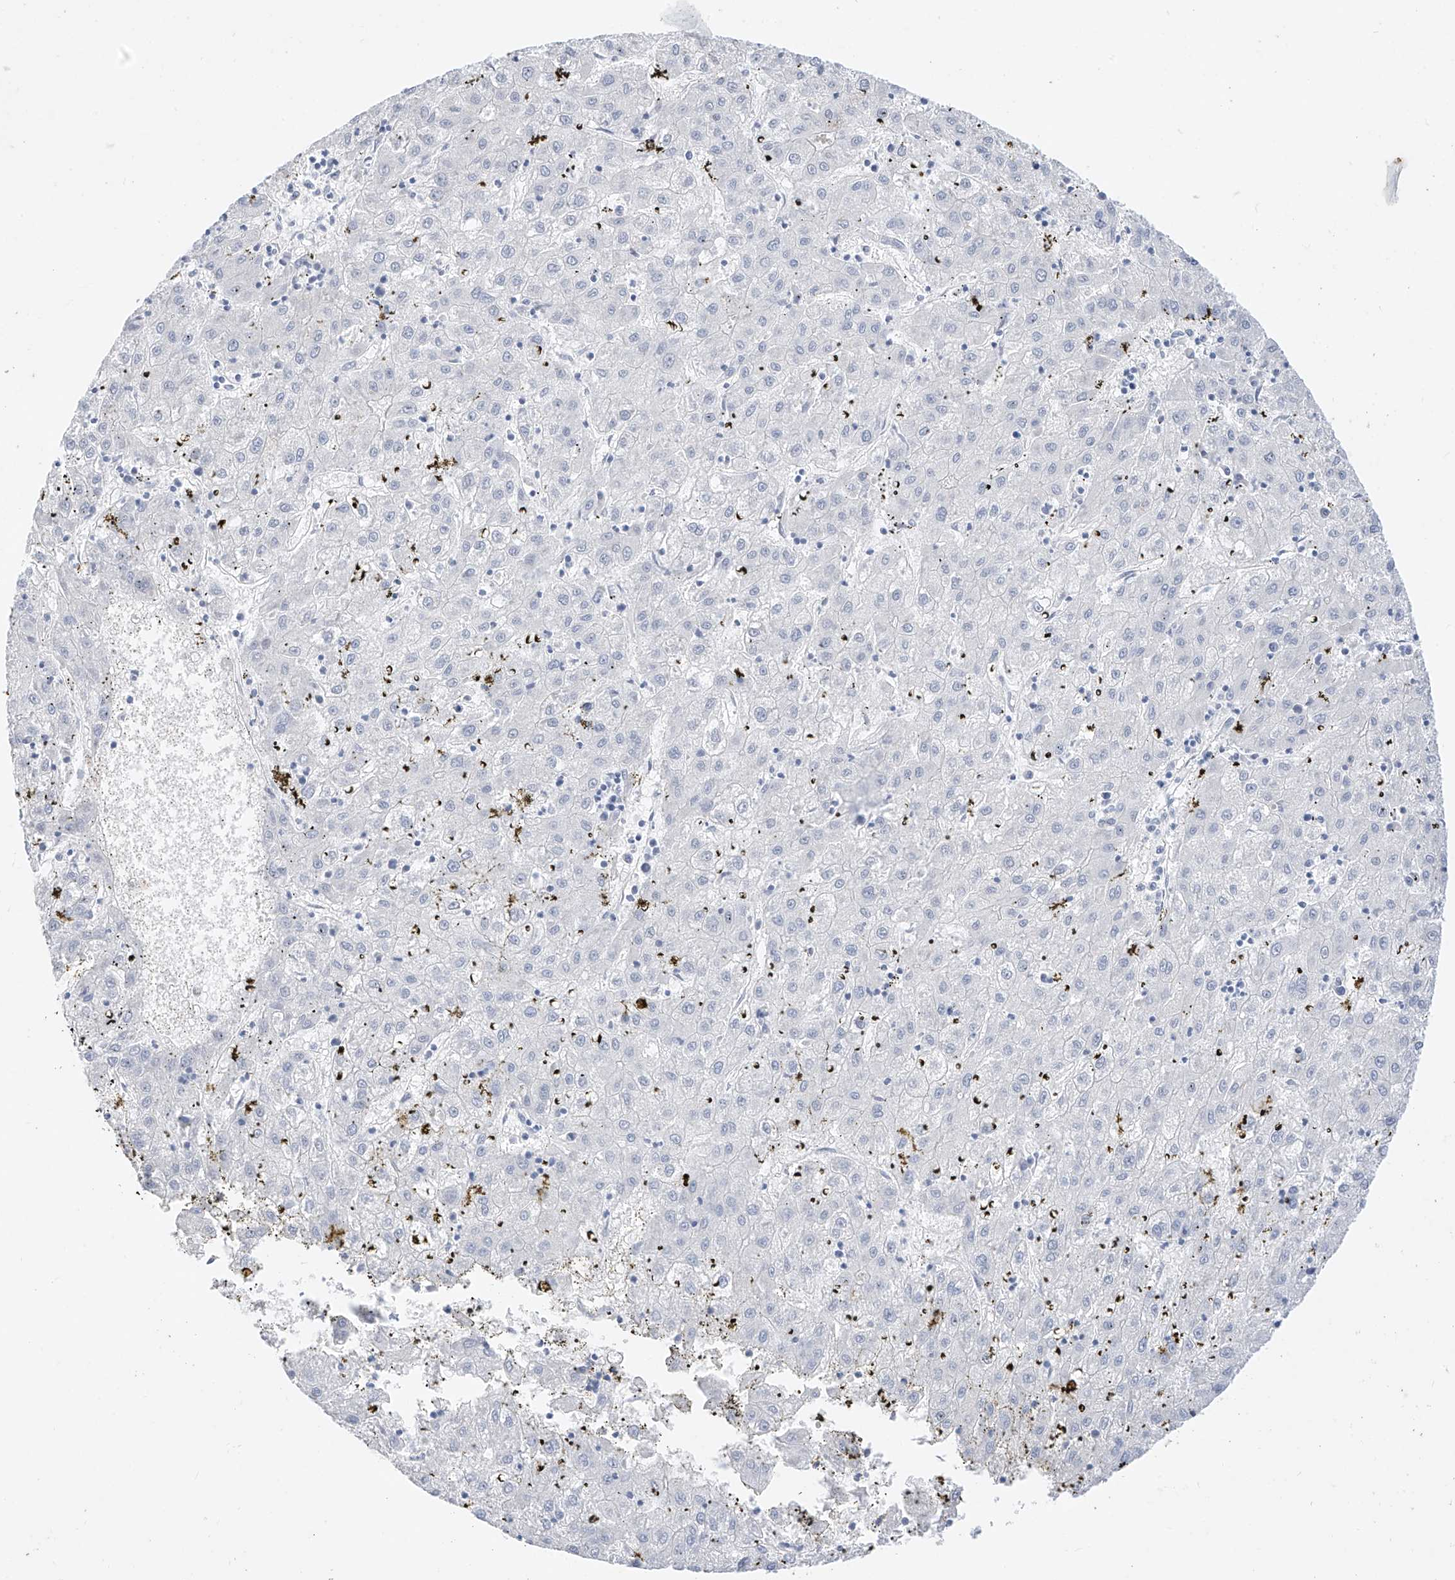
{"staining": {"intensity": "negative", "quantity": "none", "location": "none"}, "tissue": "liver cancer", "cell_type": "Tumor cells", "image_type": "cancer", "snomed": [{"axis": "morphology", "description": "Carcinoma, Hepatocellular, NOS"}, {"axis": "topography", "description": "Liver"}], "caption": "Tumor cells show no significant protein expression in liver cancer (hepatocellular carcinoma).", "gene": "BARX2", "patient": {"sex": "male", "age": 72}}